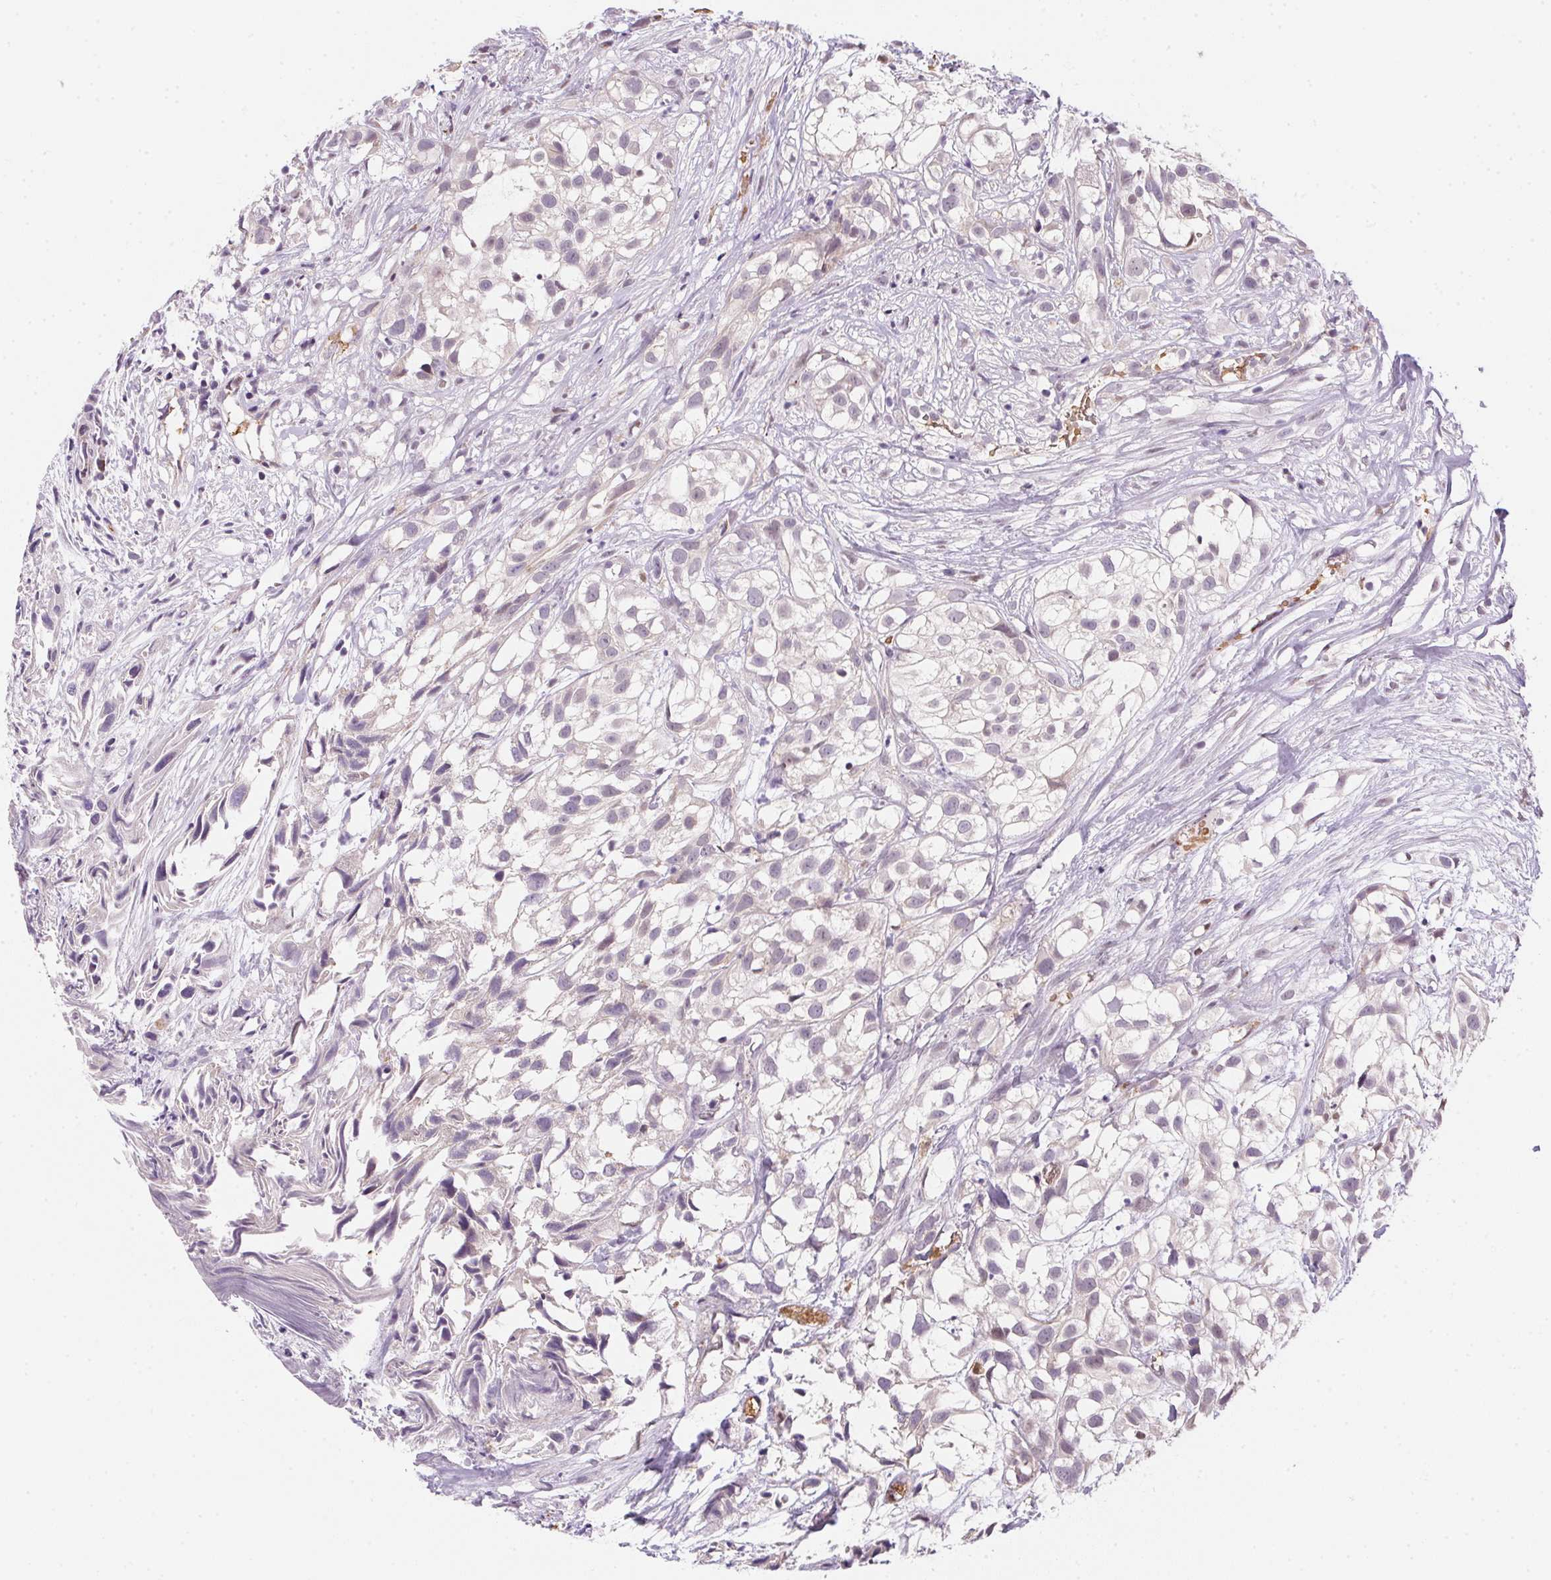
{"staining": {"intensity": "negative", "quantity": "none", "location": "none"}, "tissue": "urothelial cancer", "cell_type": "Tumor cells", "image_type": "cancer", "snomed": [{"axis": "morphology", "description": "Urothelial carcinoma, High grade"}, {"axis": "topography", "description": "Urinary bladder"}], "caption": "This is an immunohistochemistry (IHC) image of human high-grade urothelial carcinoma. There is no staining in tumor cells.", "gene": "METTL13", "patient": {"sex": "male", "age": 56}}